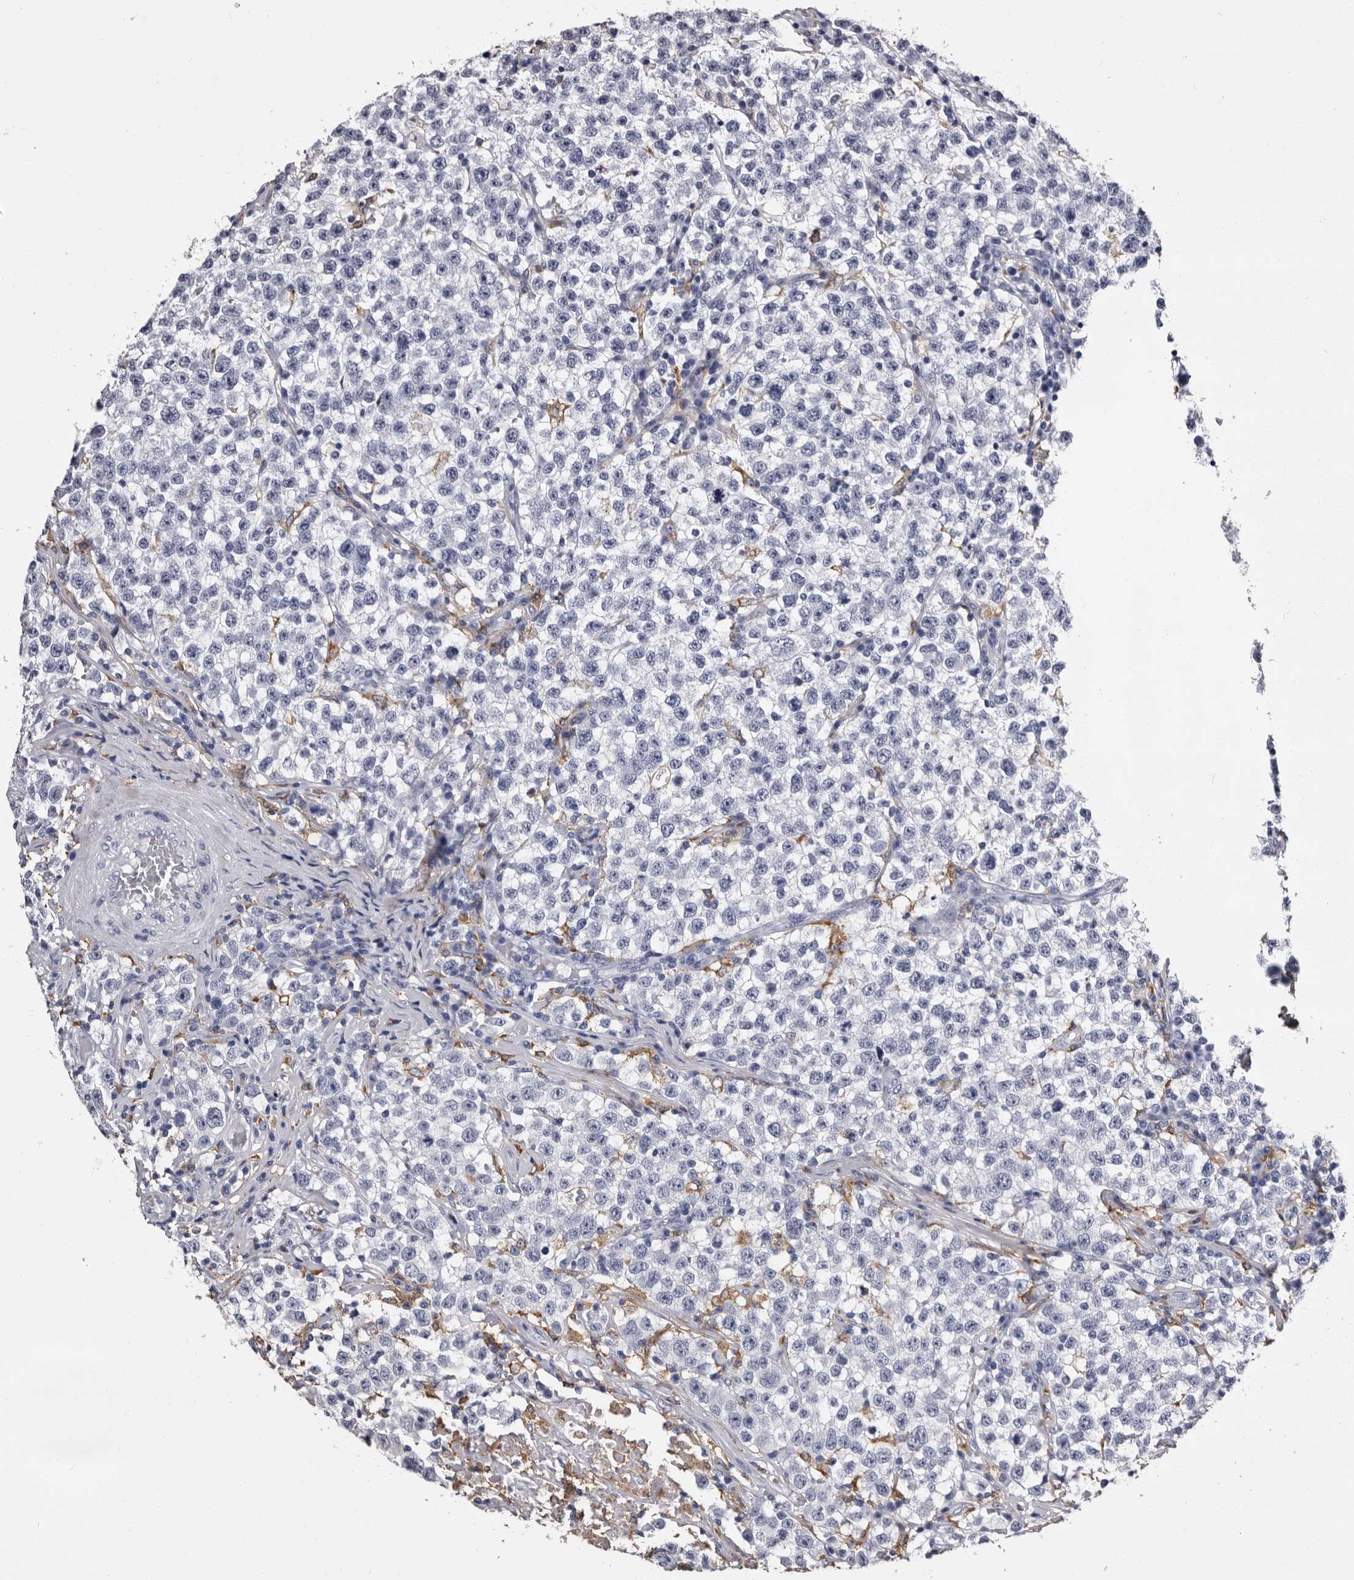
{"staining": {"intensity": "negative", "quantity": "none", "location": "none"}, "tissue": "testis cancer", "cell_type": "Tumor cells", "image_type": "cancer", "snomed": [{"axis": "morphology", "description": "Seminoma, NOS"}, {"axis": "topography", "description": "Testis"}], "caption": "Tumor cells are negative for protein expression in human testis seminoma.", "gene": "EPB41L3", "patient": {"sex": "male", "age": 22}}